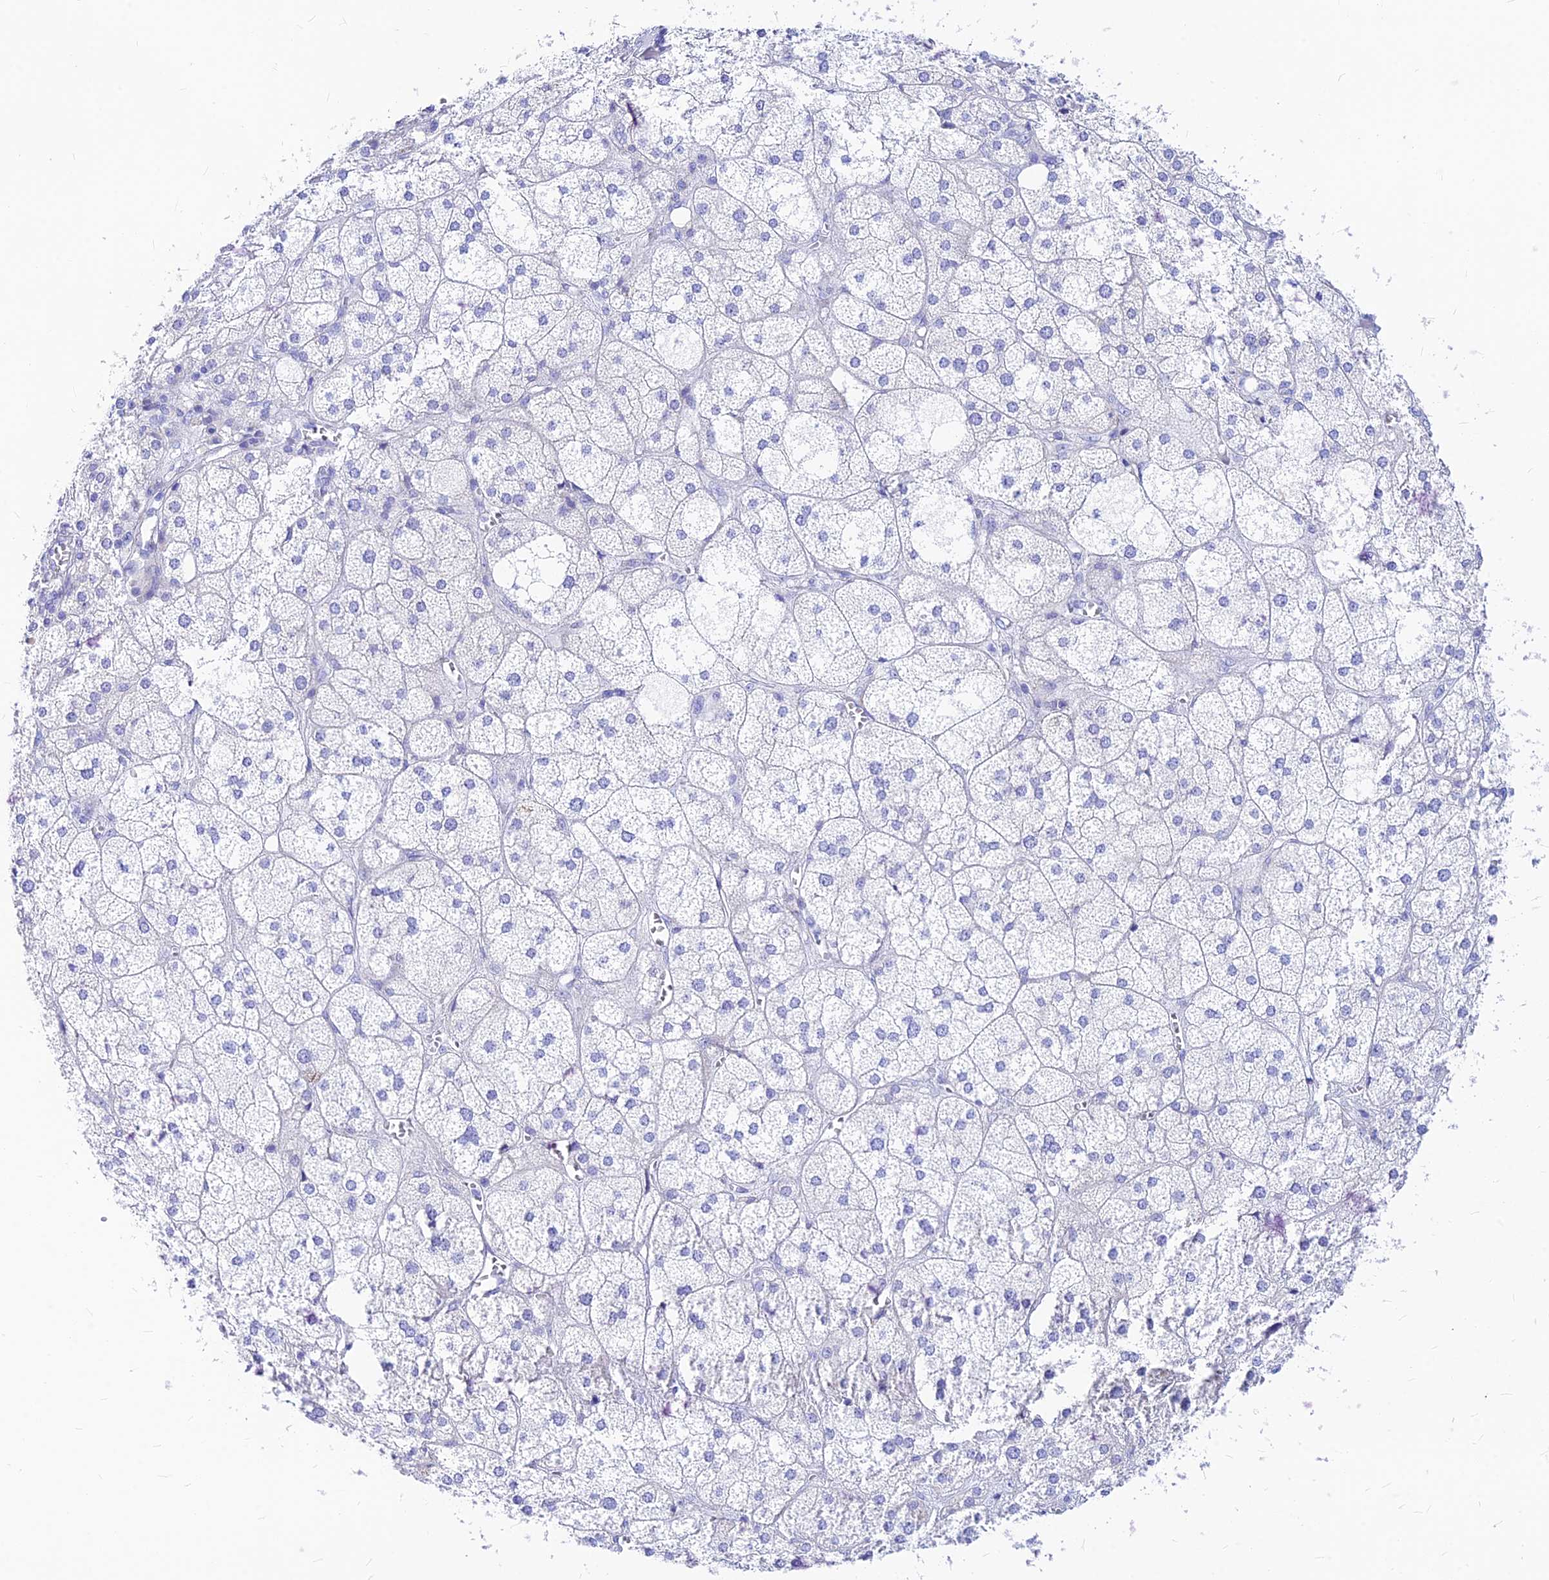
{"staining": {"intensity": "negative", "quantity": "none", "location": "none"}, "tissue": "adrenal gland", "cell_type": "Glandular cells", "image_type": "normal", "snomed": [{"axis": "morphology", "description": "Normal tissue, NOS"}, {"axis": "topography", "description": "Adrenal gland"}], "caption": "The micrograph exhibits no staining of glandular cells in unremarkable adrenal gland. (Immunohistochemistry (ihc), brightfield microscopy, high magnification).", "gene": "CNOT6", "patient": {"sex": "female", "age": 61}}